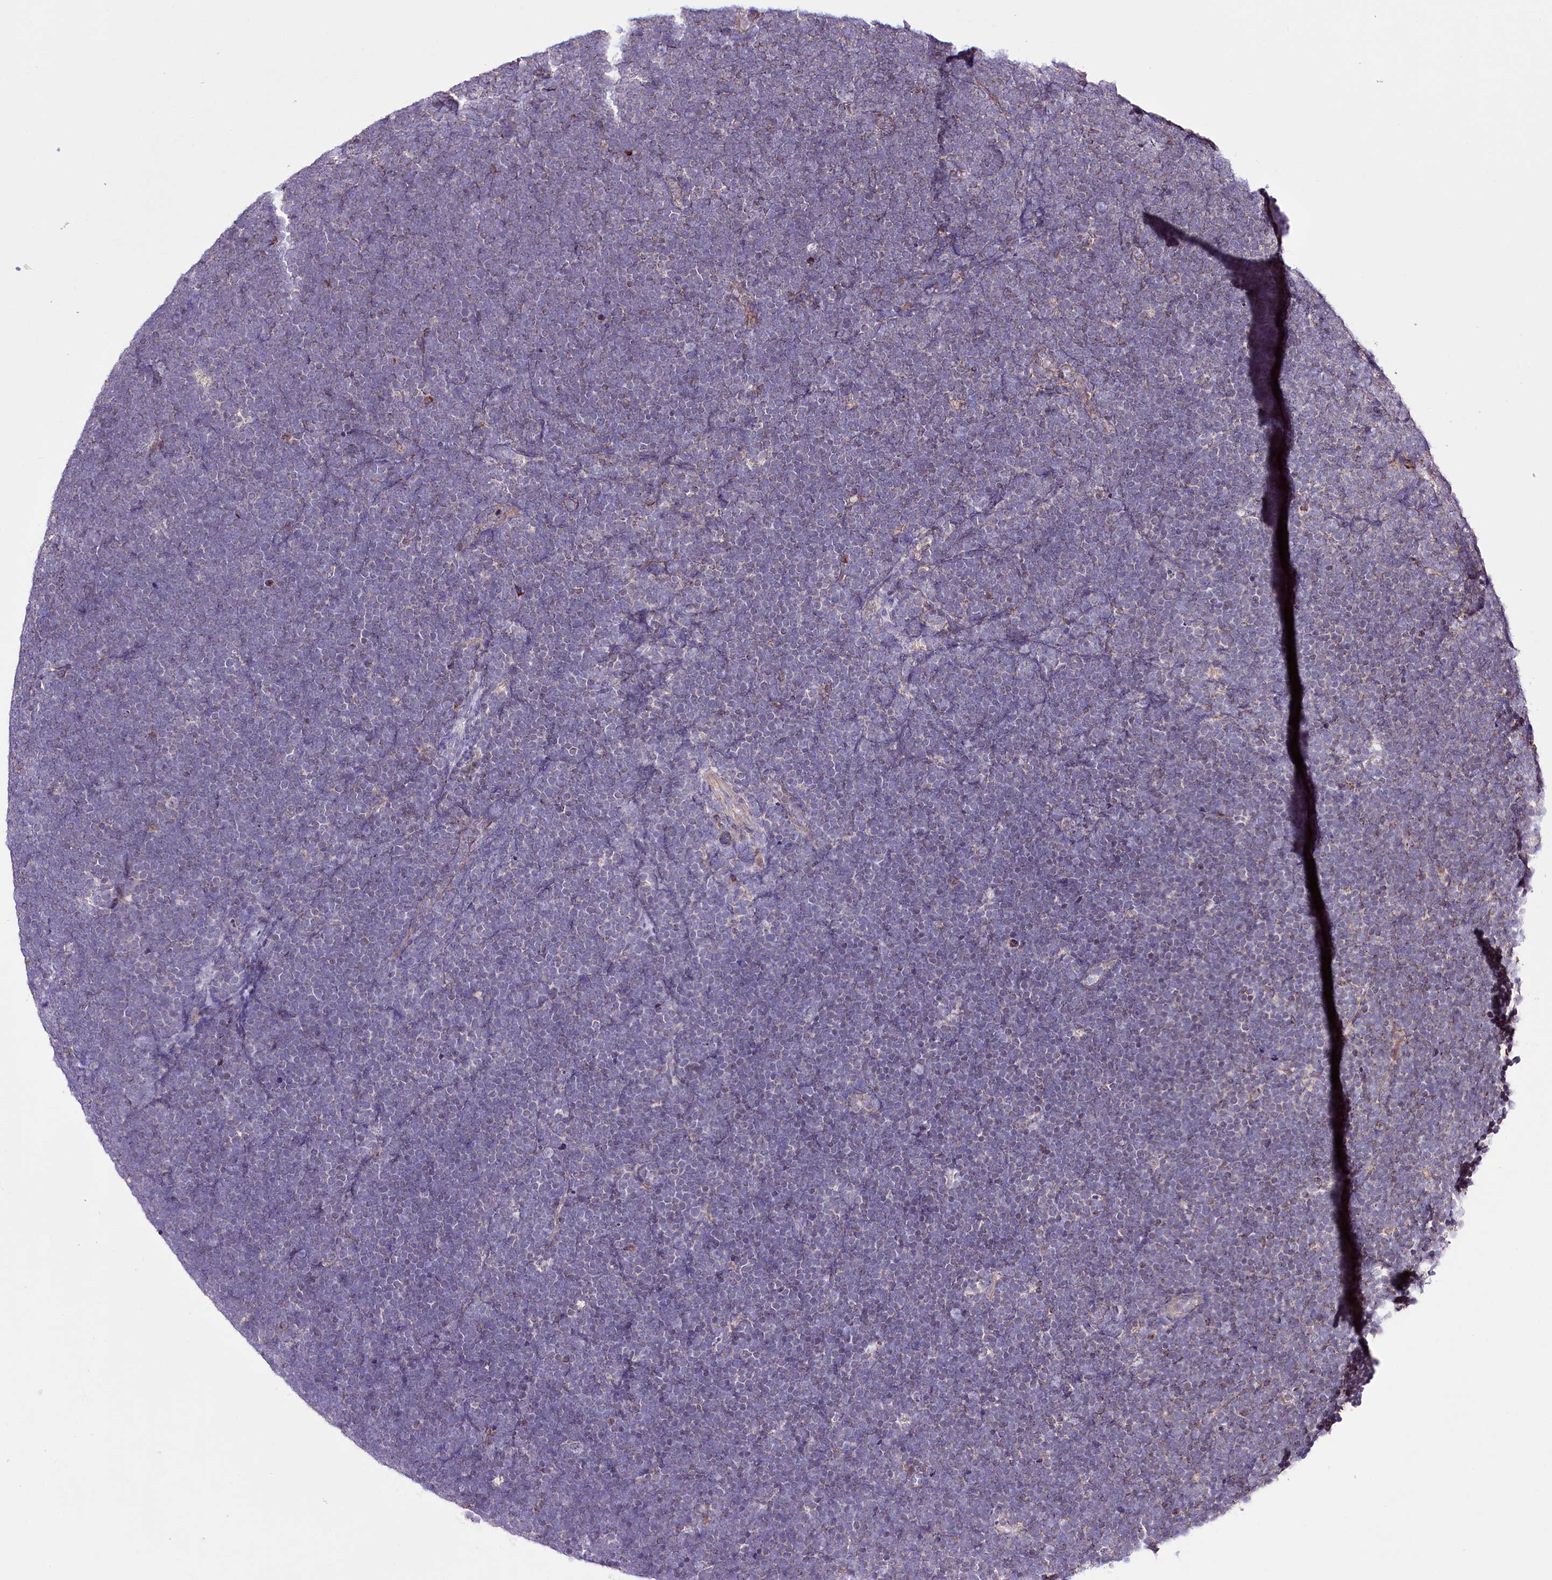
{"staining": {"intensity": "negative", "quantity": "none", "location": "none"}, "tissue": "lymphoma", "cell_type": "Tumor cells", "image_type": "cancer", "snomed": [{"axis": "morphology", "description": "Malignant lymphoma, non-Hodgkin's type, High grade"}, {"axis": "topography", "description": "Lymph node"}], "caption": "Tumor cells show no significant expression in lymphoma.", "gene": "ATE1", "patient": {"sex": "male", "age": 13}}